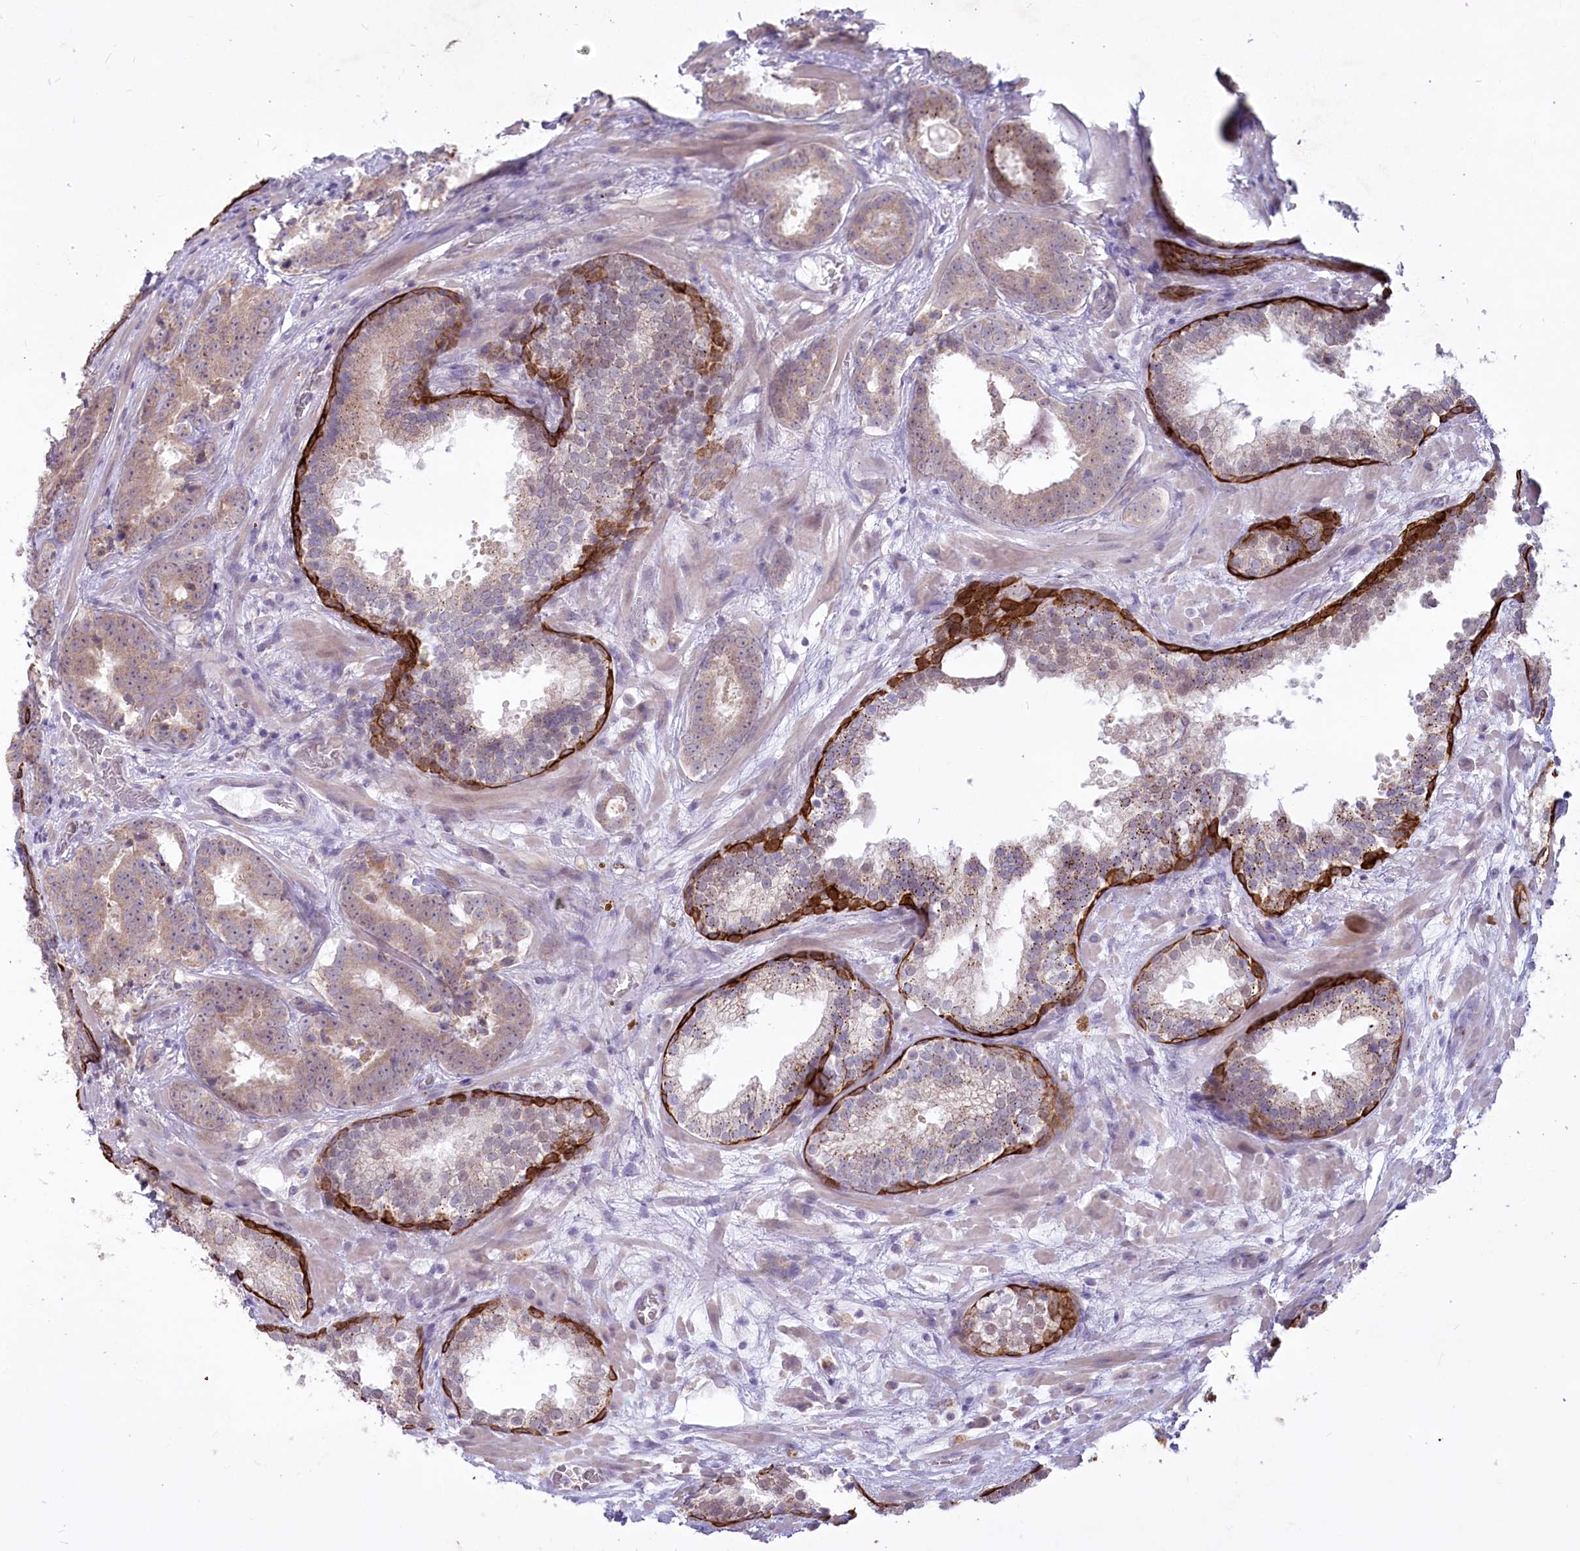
{"staining": {"intensity": "moderate", "quantity": "25%-75%", "location": "cytoplasmic/membranous"}, "tissue": "prostate cancer", "cell_type": "Tumor cells", "image_type": "cancer", "snomed": [{"axis": "morphology", "description": "Adenocarcinoma, High grade"}, {"axis": "topography", "description": "Prostate"}], "caption": "A brown stain highlights moderate cytoplasmic/membranous expression of a protein in prostate cancer tumor cells.", "gene": "ABITRAM", "patient": {"sex": "male", "age": 57}}